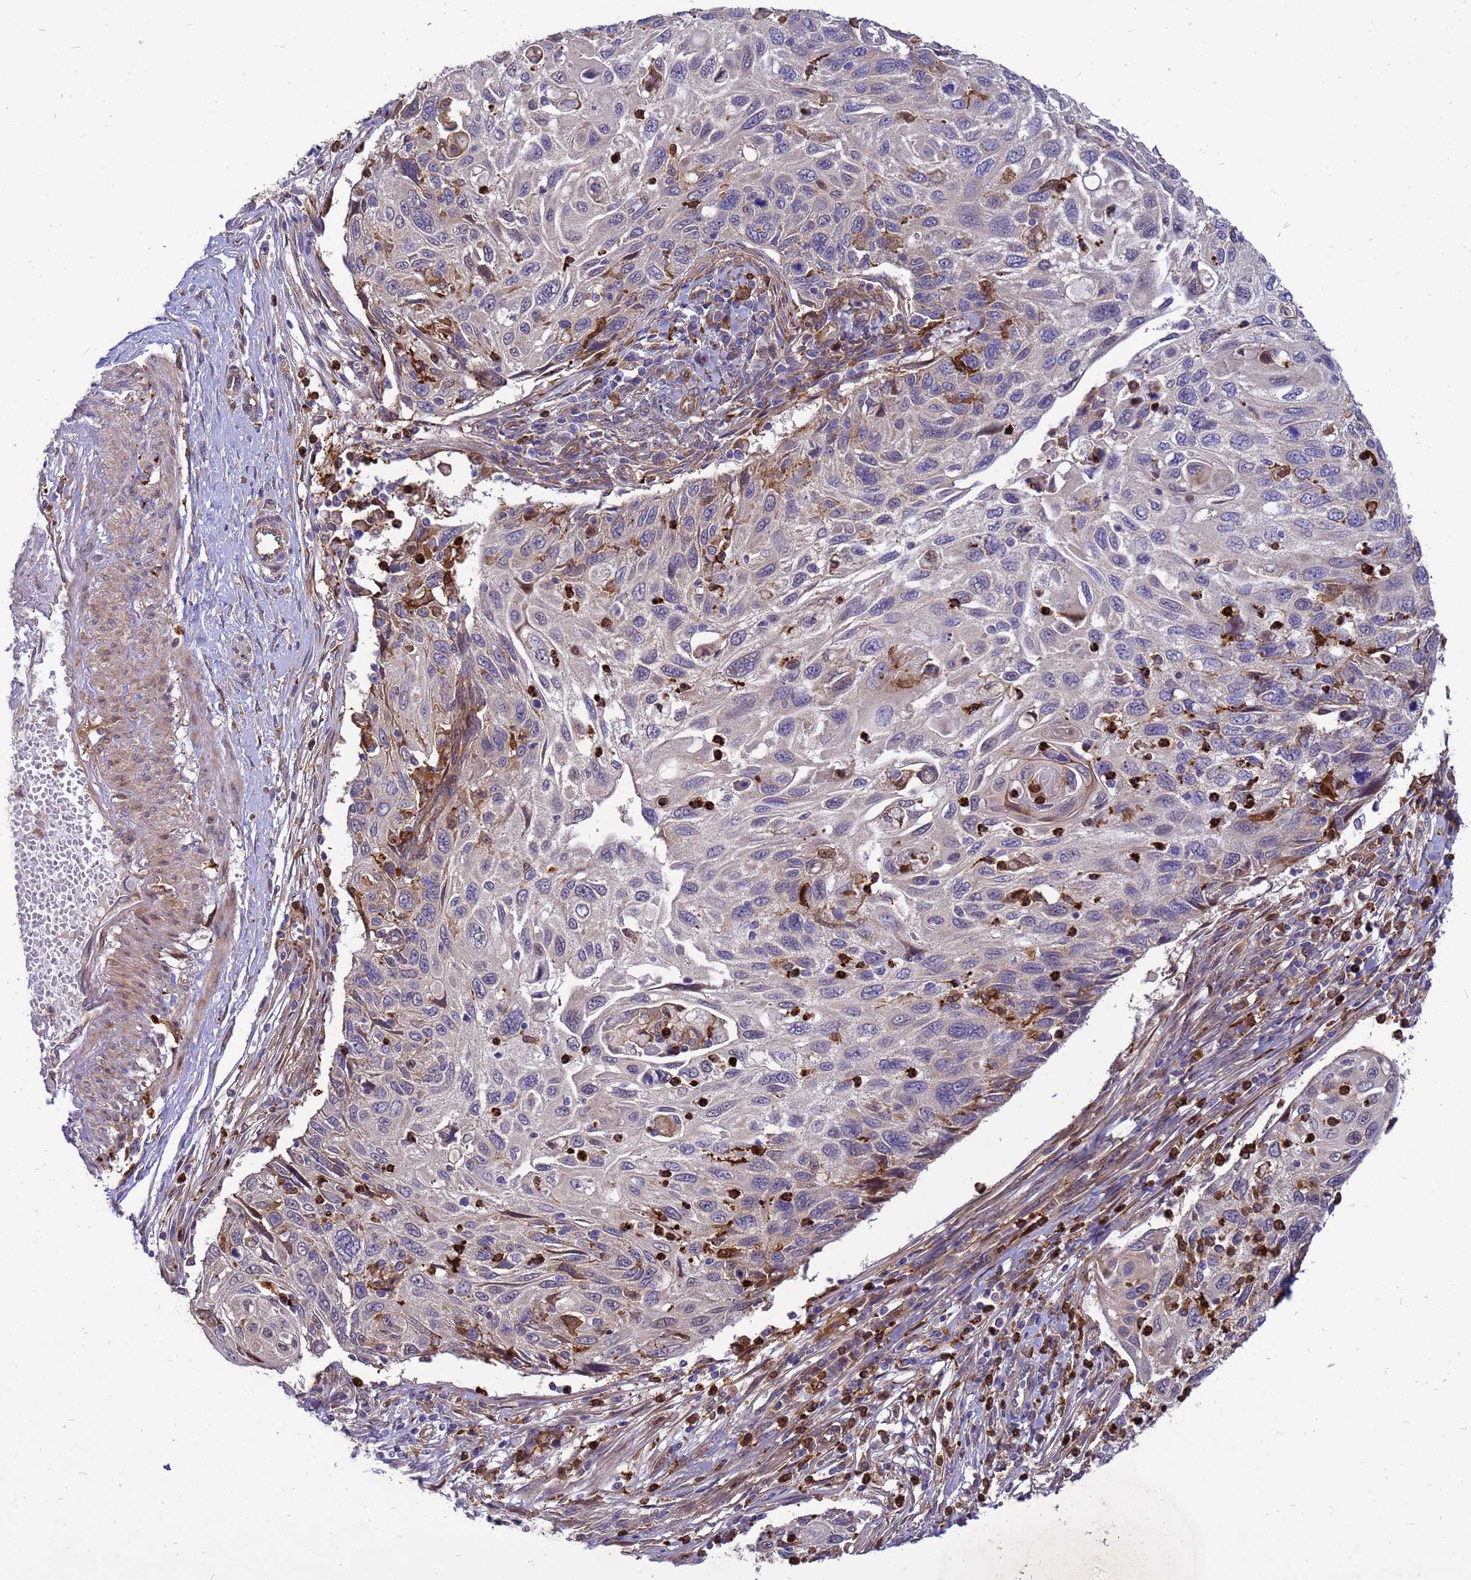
{"staining": {"intensity": "negative", "quantity": "none", "location": "none"}, "tissue": "cervical cancer", "cell_type": "Tumor cells", "image_type": "cancer", "snomed": [{"axis": "morphology", "description": "Squamous cell carcinoma, NOS"}, {"axis": "topography", "description": "Cervix"}], "caption": "Immunohistochemical staining of squamous cell carcinoma (cervical) exhibits no significant staining in tumor cells. (Brightfield microscopy of DAB immunohistochemistry at high magnification).", "gene": "RNF215", "patient": {"sex": "female", "age": 70}}